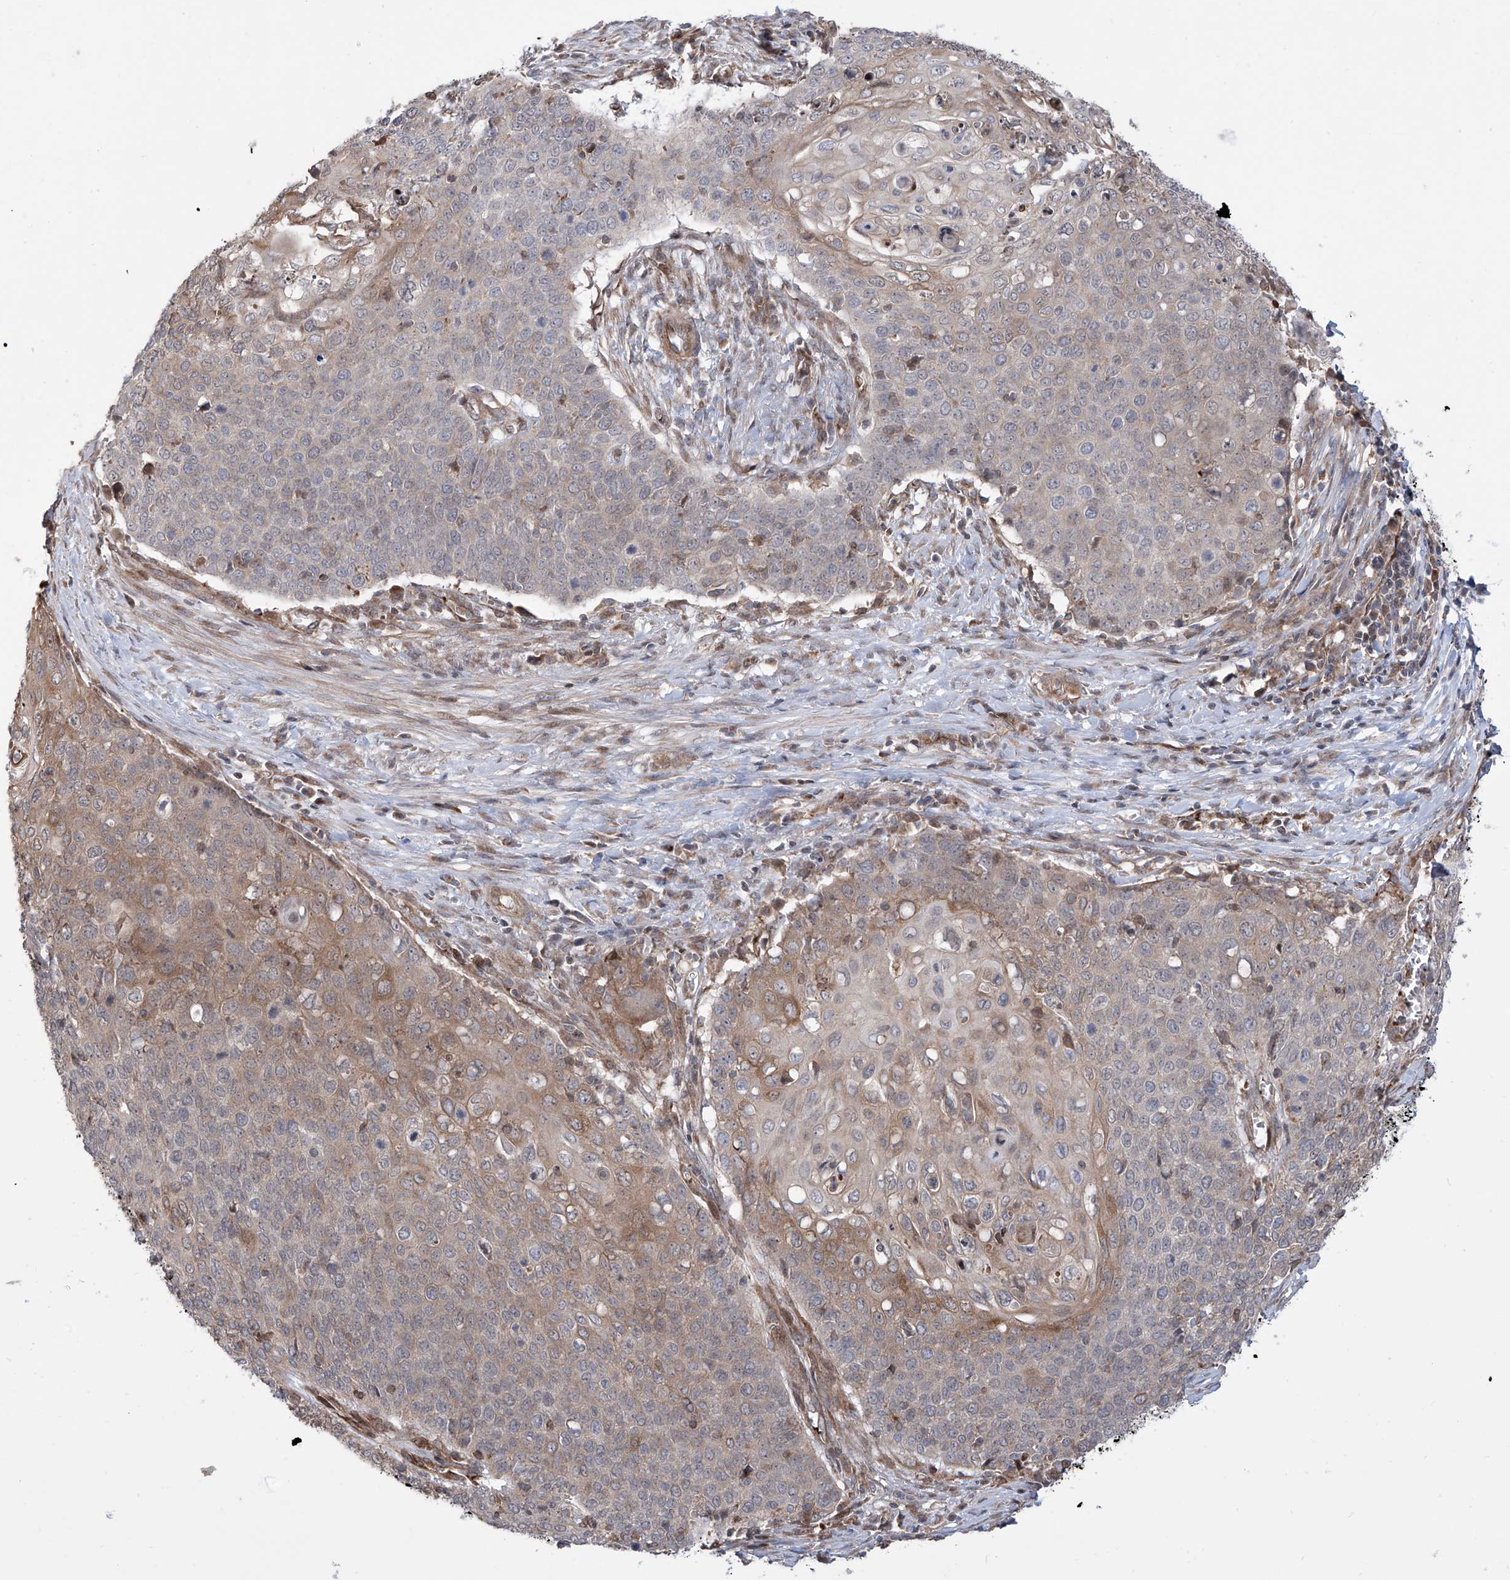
{"staining": {"intensity": "moderate", "quantity": "<25%", "location": "cytoplasmic/membranous"}, "tissue": "cervical cancer", "cell_type": "Tumor cells", "image_type": "cancer", "snomed": [{"axis": "morphology", "description": "Squamous cell carcinoma, NOS"}, {"axis": "topography", "description": "Cervix"}], "caption": "Cervical cancer (squamous cell carcinoma) stained for a protein (brown) demonstrates moderate cytoplasmic/membranous positive staining in about <25% of tumor cells.", "gene": "APAF1", "patient": {"sex": "female", "age": 39}}